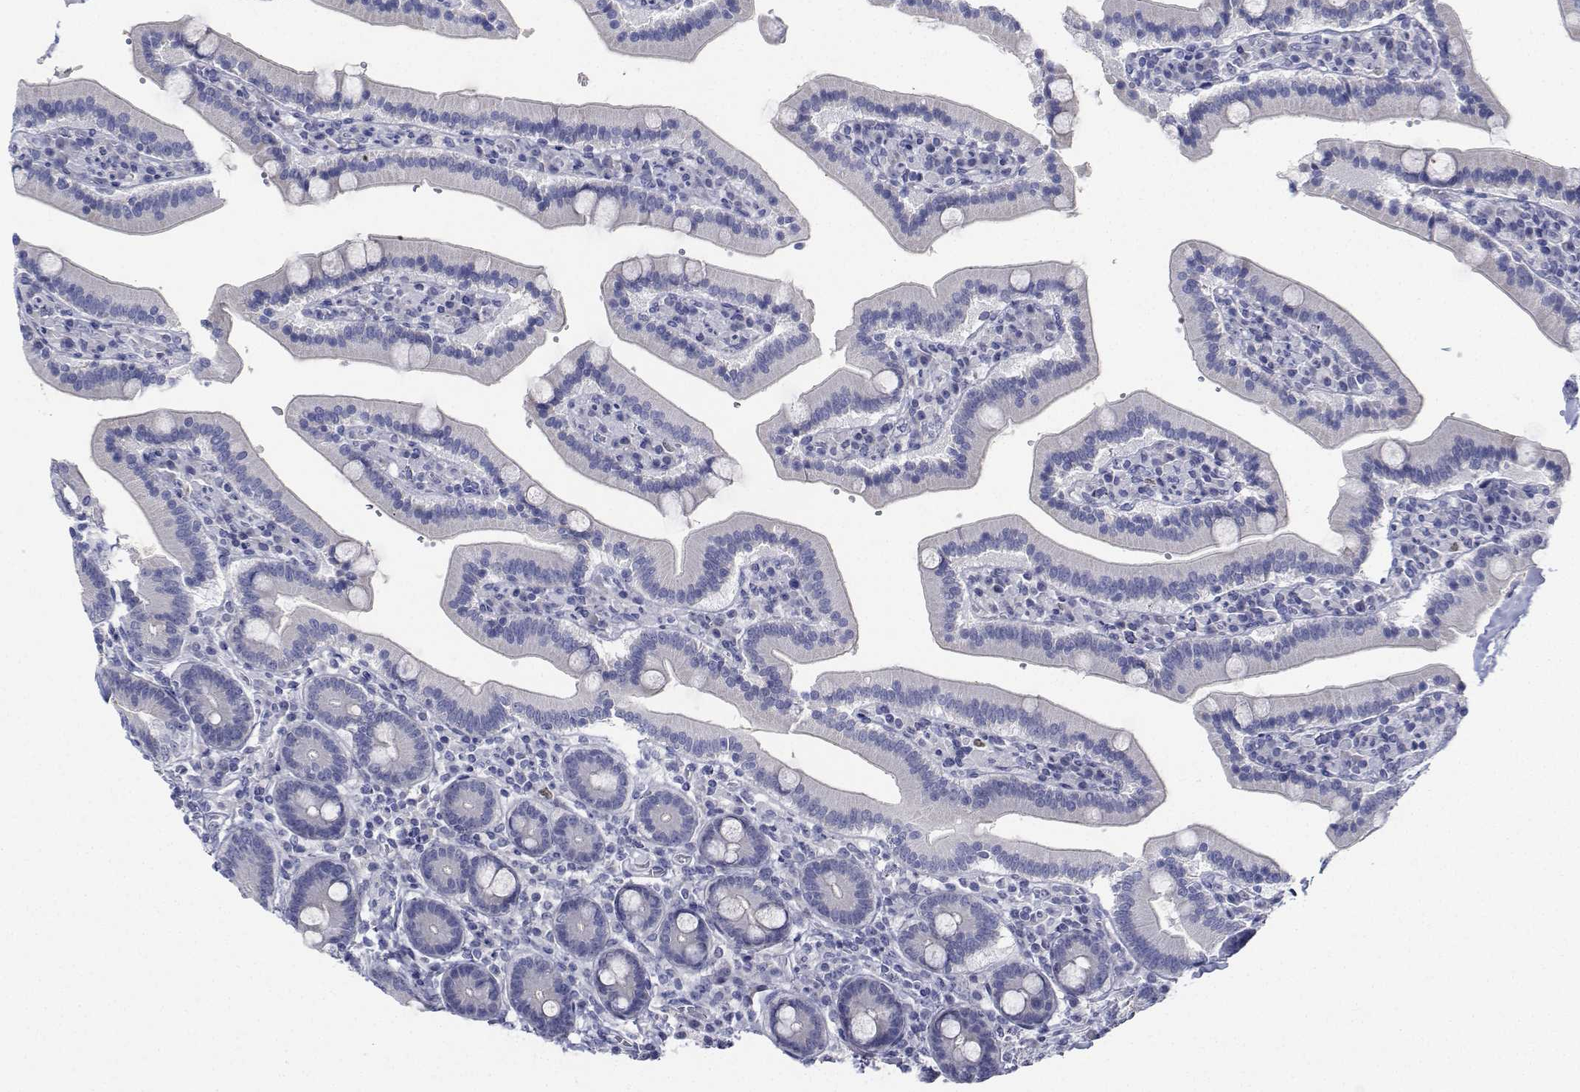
{"staining": {"intensity": "negative", "quantity": "none", "location": "none"}, "tissue": "duodenum", "cell_type": "Glandular cells", "image_type": "normal", "snomed": [{"axis": "morphology", "description": "Normal tissue, NOS"}, {"axis": "topography", "description": "Duodenum"}], "caption": "Protein analysis of unremarkable duodenum exhibits no significant positivity in glandular cells.", "gene": "PLXNA4", "patient": {"sex": "female", "age": 62}}